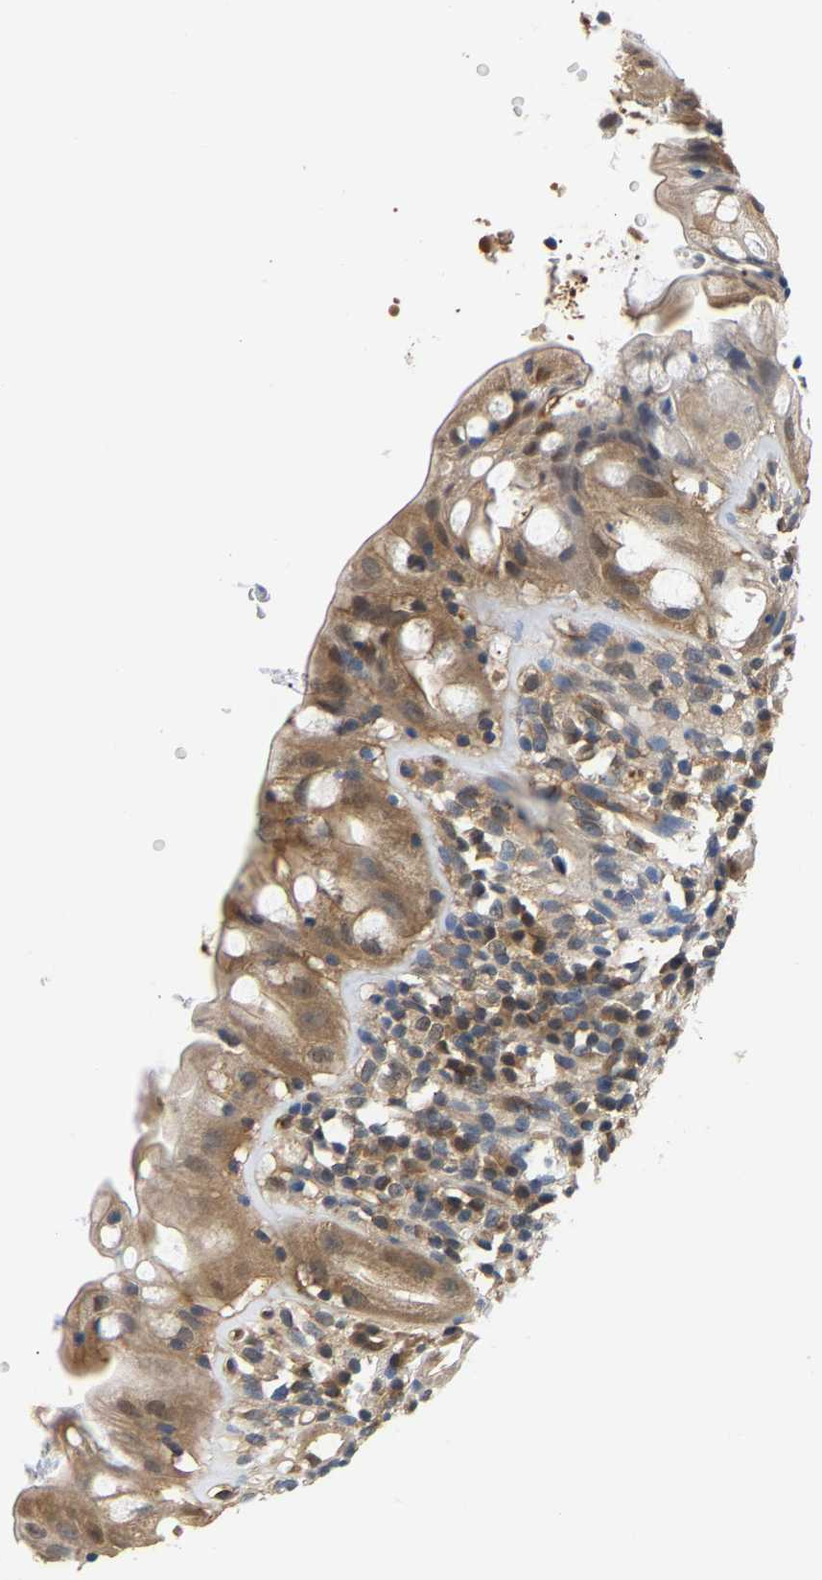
{"staining": {"intensity": "moderate", "quantity": ">75%", "location": "cytoplasmic/membranous"}, "tissue": "rectum", "cell_type": "Glandular cells", "image_type": "normal", "snomed": [{"axis": "morphology", "description": "Normal tissue, NOS"}, {"axis": "topography", "description": "Rectum"}], "caption": "Immunohistochemistry of normal rectum demonstrates medium levels of moderate cytoplasmic/membranous staining in about >75% of glandular cells. Using DAB (3,3'-diaminobenzidine) (brown) and hematoxylin (blue) stains, captured at high magnification using brightfield microscopy.", "gene": "ARHGEF12", "patient": {"sex": "male", "age": 44}}